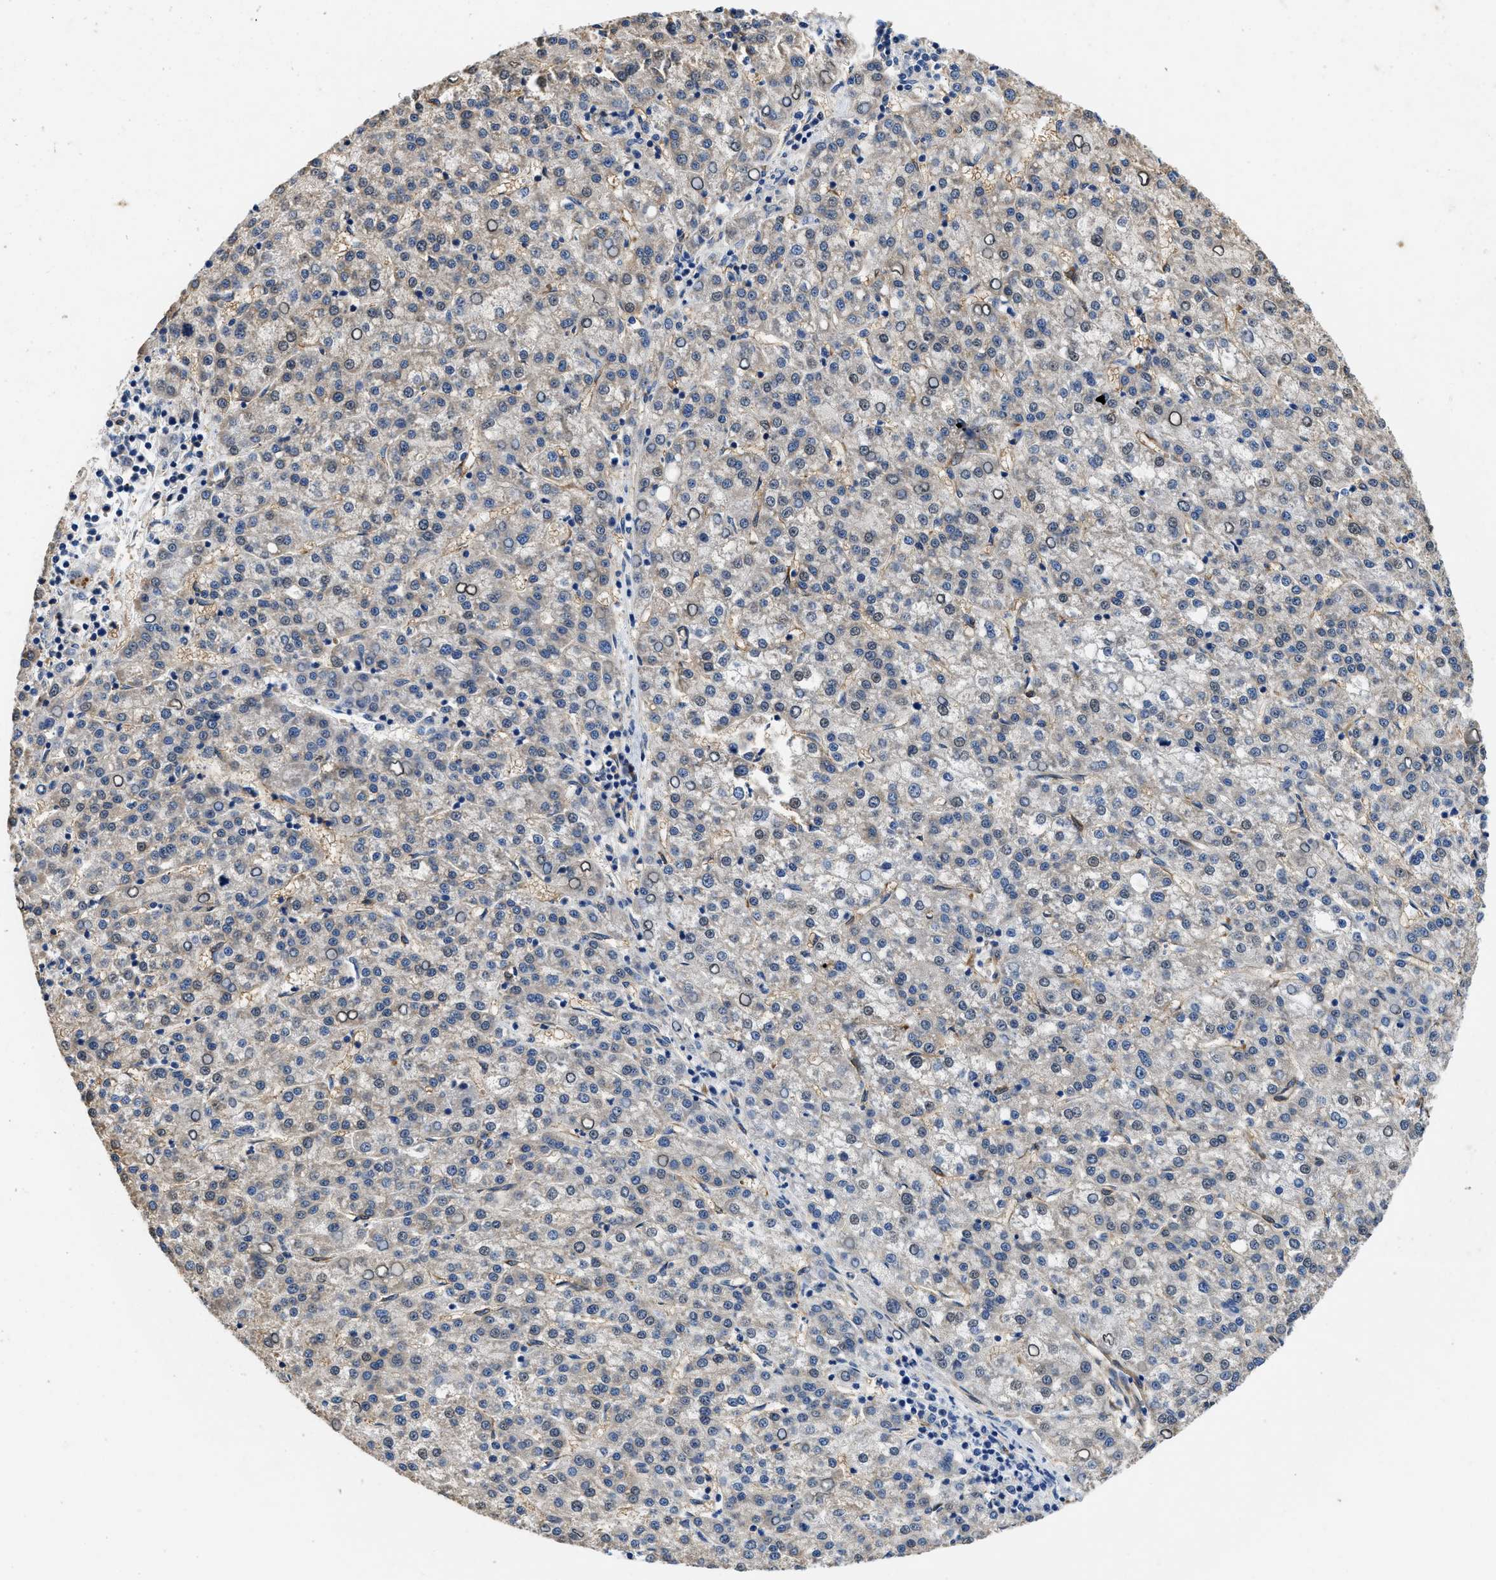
{"staining": {"intensity": "weak", "quantity": "<25%", "location": "cytoplasmic/membranous,nuclear"}, "tissue": "liver cancer", "cell_type": "Tumor cells", "image_type": "cancer", "snomed": [{"axis": "morphology", "description": "Carcinoma, Hepatocellular, NOS"}, {"axis": "topography", "description": "Liver"}], "caption": "Protein analysis of liver hepatocellular carcinoma demonstrates no significant expression in tumor cells. (Brightfield microscopy of DAB IHC at high magnification).", "gene": "RAPH1", "patient": {"sex": "female", "age": 58}}